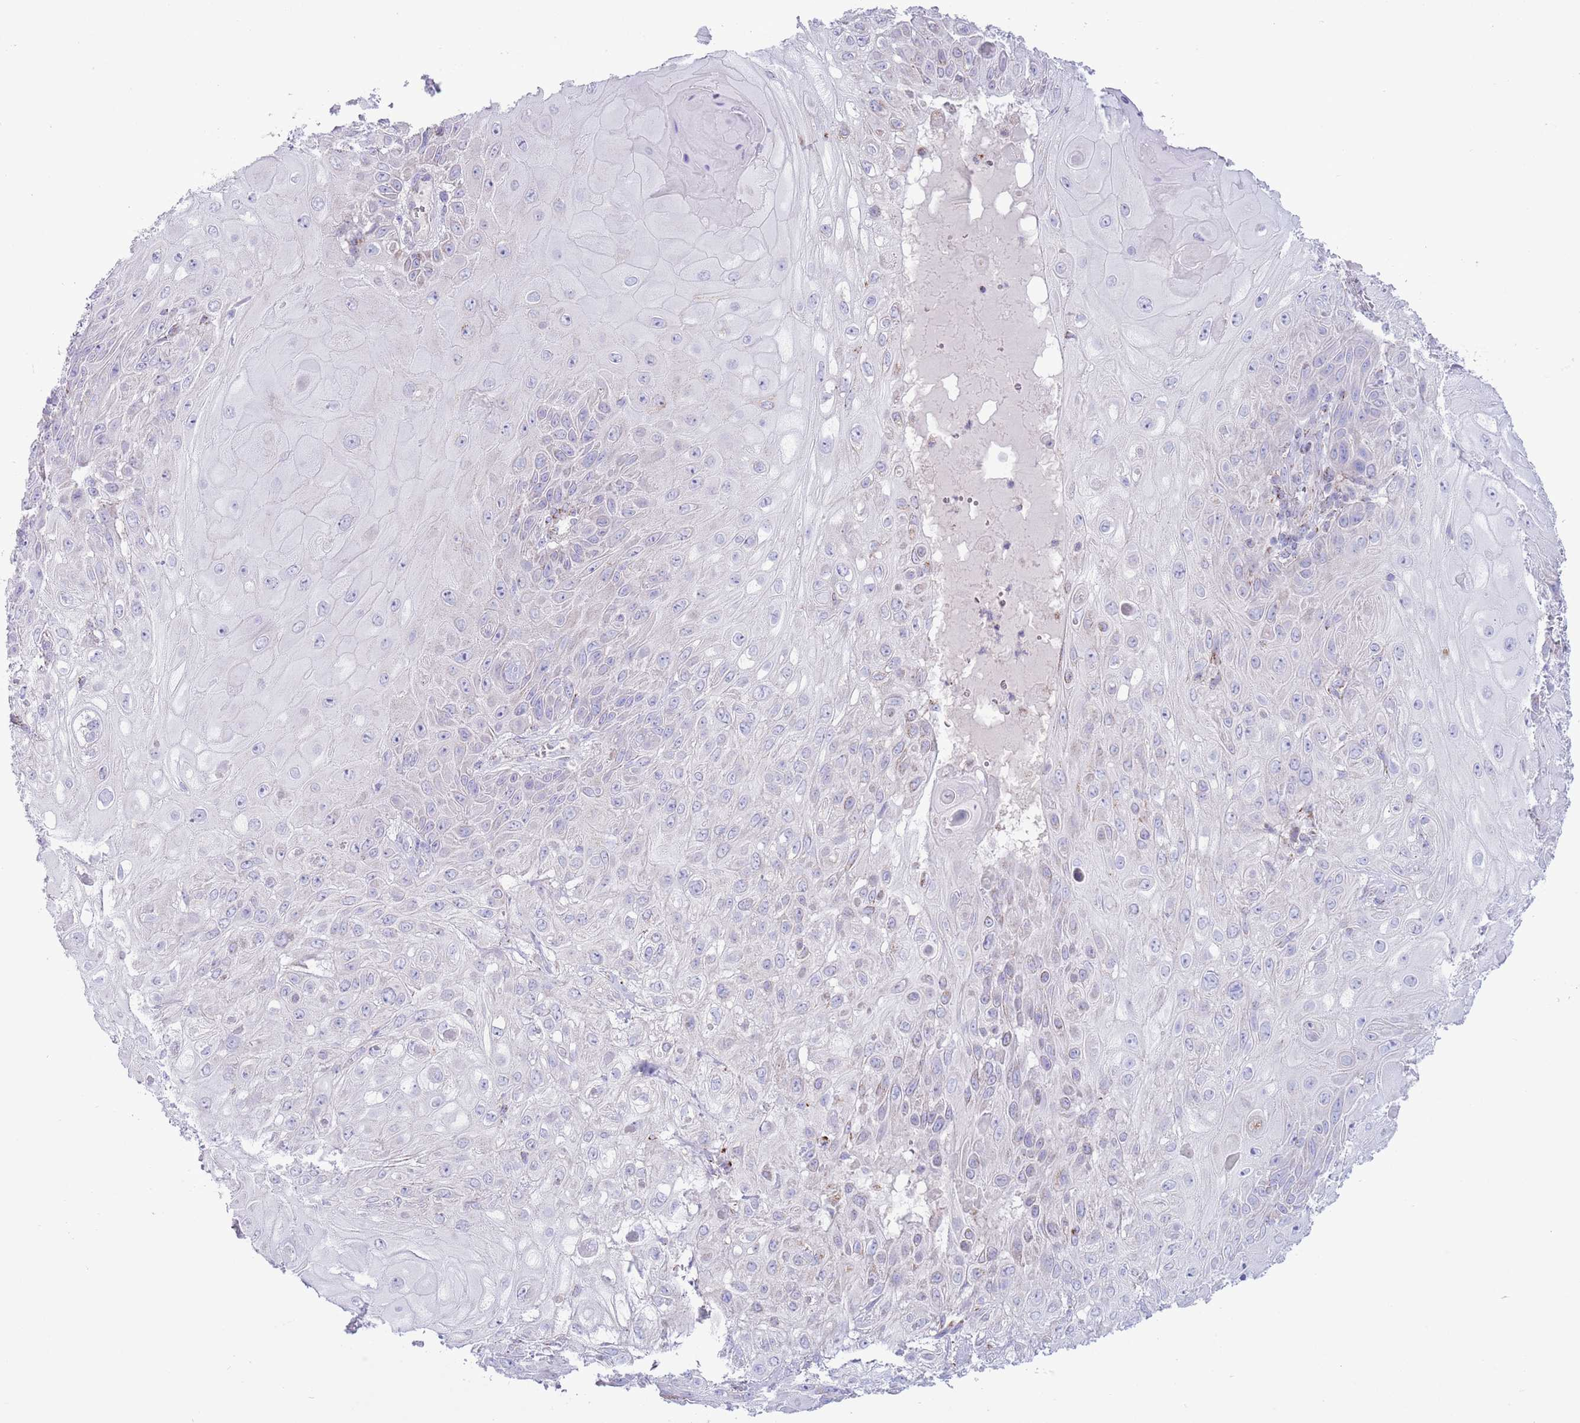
{"staining": {"intensity": "negative", "quantity": "none", "location": "none"}, "tissue": "skin cancer", "cell_type": "Tumor cells", "image_type": "cancer", "snomed": [{"axis": "morphology", "description": "Normal tissue, NOS"}, {"axis": "morphology", "description": "Squamous cell carcinoma, NOS"}, {"axis": "topography", "description": "Skin"}, {"axis": "topography", "description": "Cartilage tissue"}], "caption": "This is an immunohistochemistry histopathology image of skin cancer. There is no positivity in tumor cells.", "gene": "ATP6V1B1", "patient": {"sex": "female", "age": 79}}